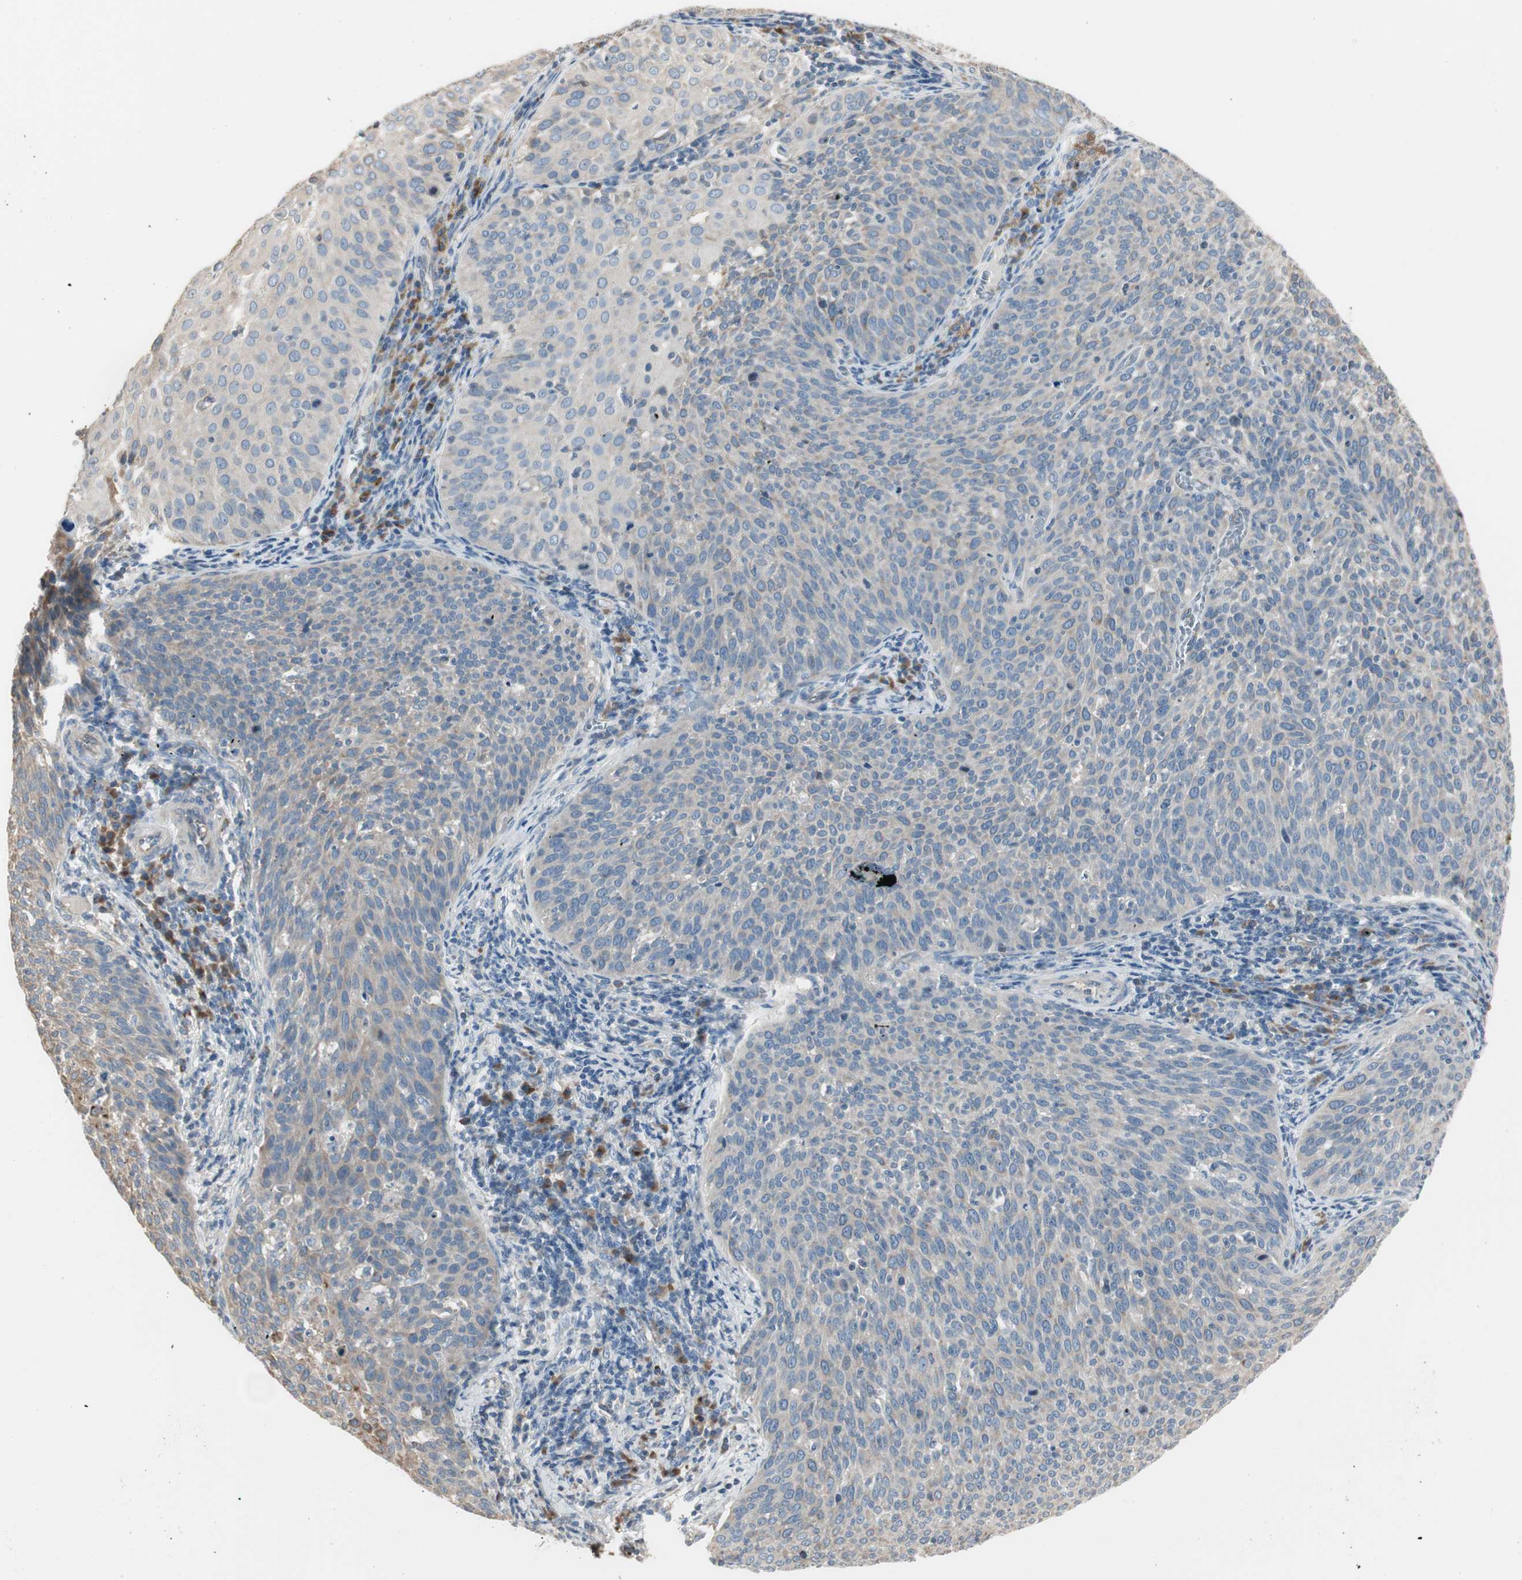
{"staining": {"intensity": "weak", "quantity": ">75%", "location": "cytoplasmic/membranous"}, "tissue": "cervical cancer", "cell_type": "Tumor cells", "image_type": "cancer", "snomed": [{"axis": "morphology", "description": "Squamous cell carcinoma, NOS"}, {"axis": "topography", "description": "Cervix"}], "caption": "A low amount of weak cytoplasmic/membranous positivity is present in about >75% of tumor cells in cervical squamous cell carcinoma tissue.", "gene": "NUCB2", "patient": {"sex": "female", "age": 38}}